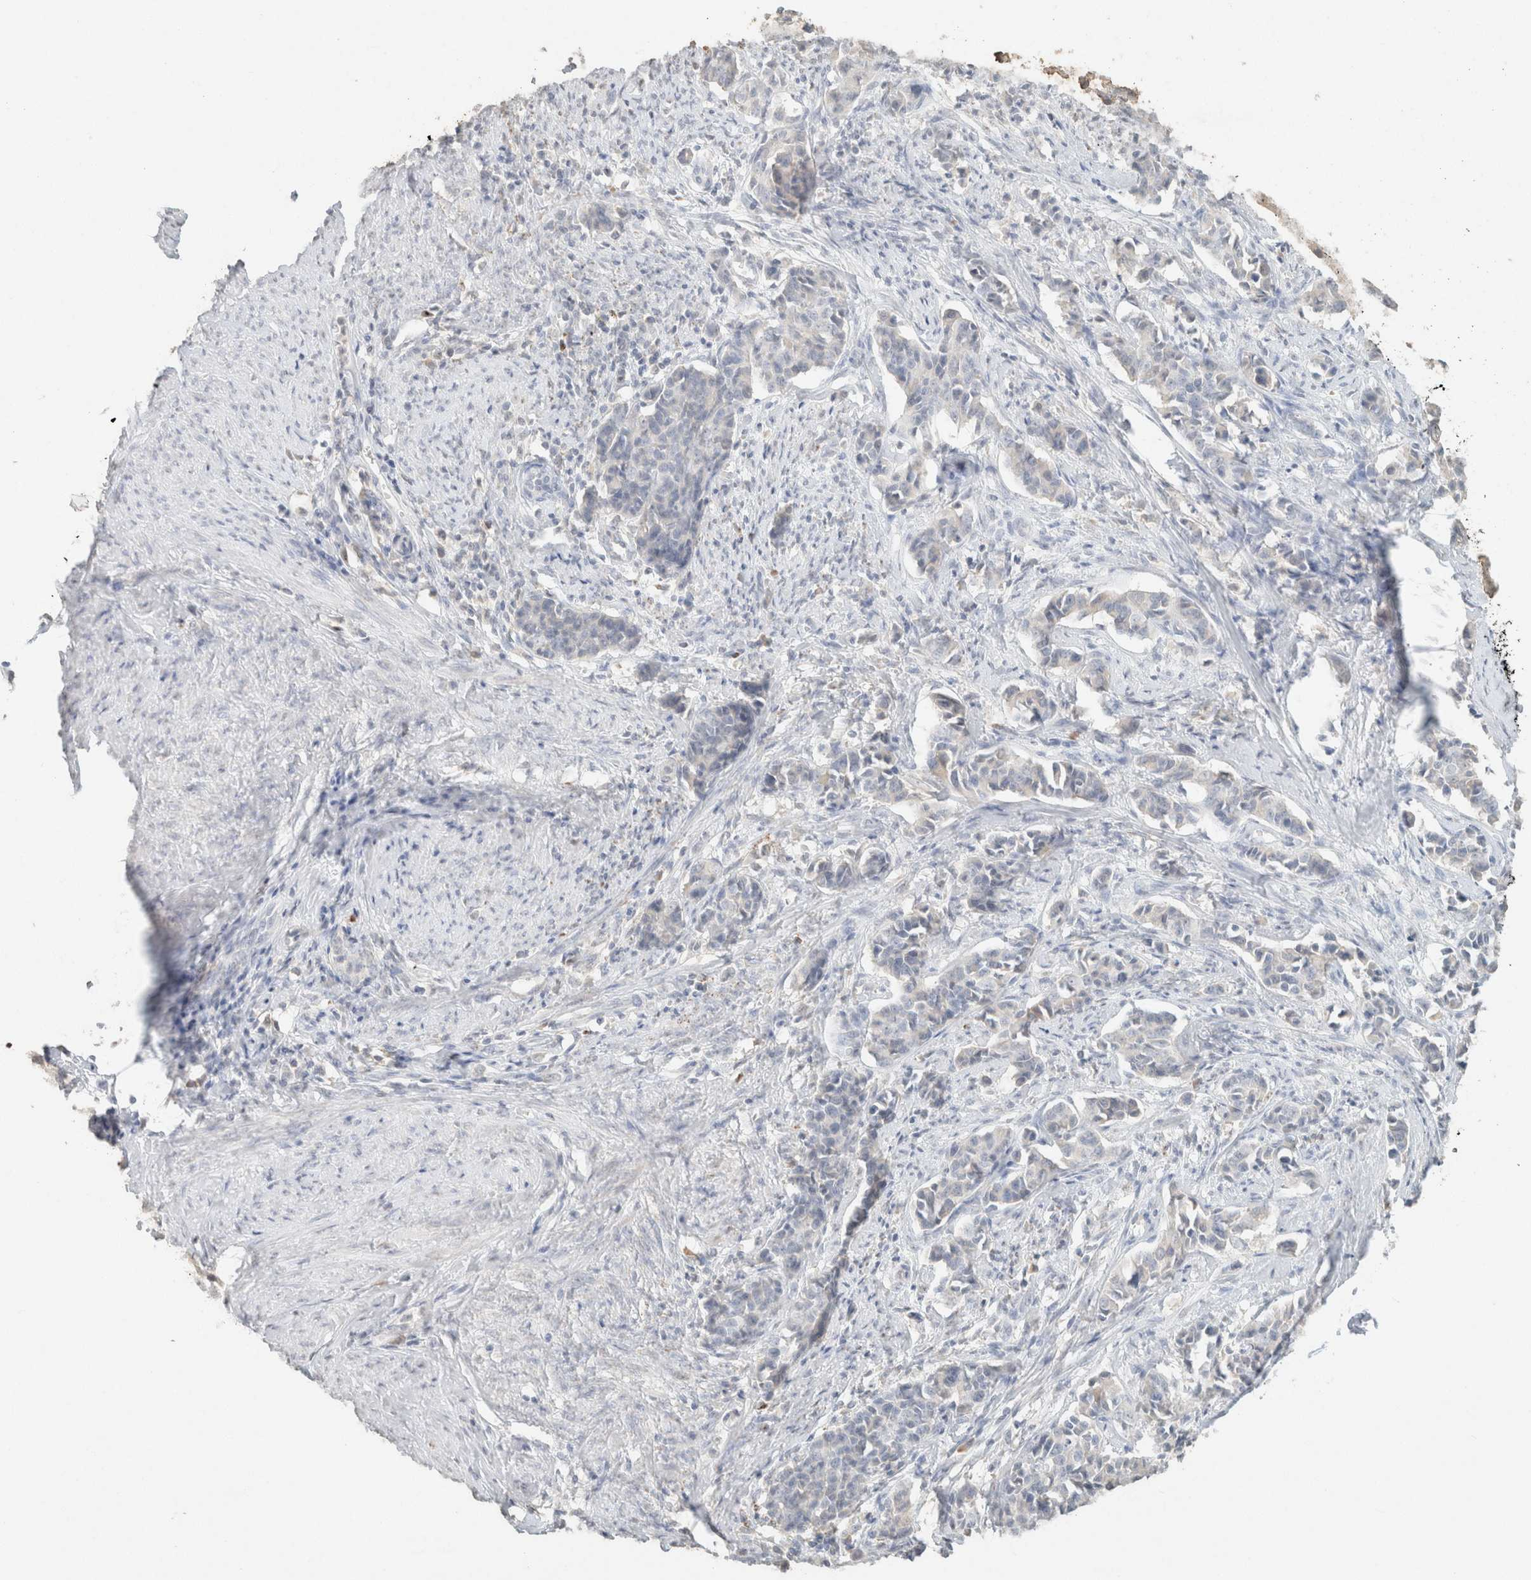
{"staining": {"intensity": "negative", "quantity": "none", "location": "none"}, "tissue": "cervical cancer", "cell_type": "Tumor cells", "image_type": "cancer", "snomed": [{"axis": "morphology", "description": "Normal tissue, NOS"}, {"axis": "morphology", "description": "Squamous cell carcinoma, NOS"}, {"axis": "topography", "description": "Cervix"}], "caption": "Tumor cells show no significant protein positivity in cervical cancer (squamous cell carcinoma). (DAB (3,3'-diaminobenzidine) IHC, high magnification).", "gene": "CPA1", "patient": {"sex": "female", "age": 35}}